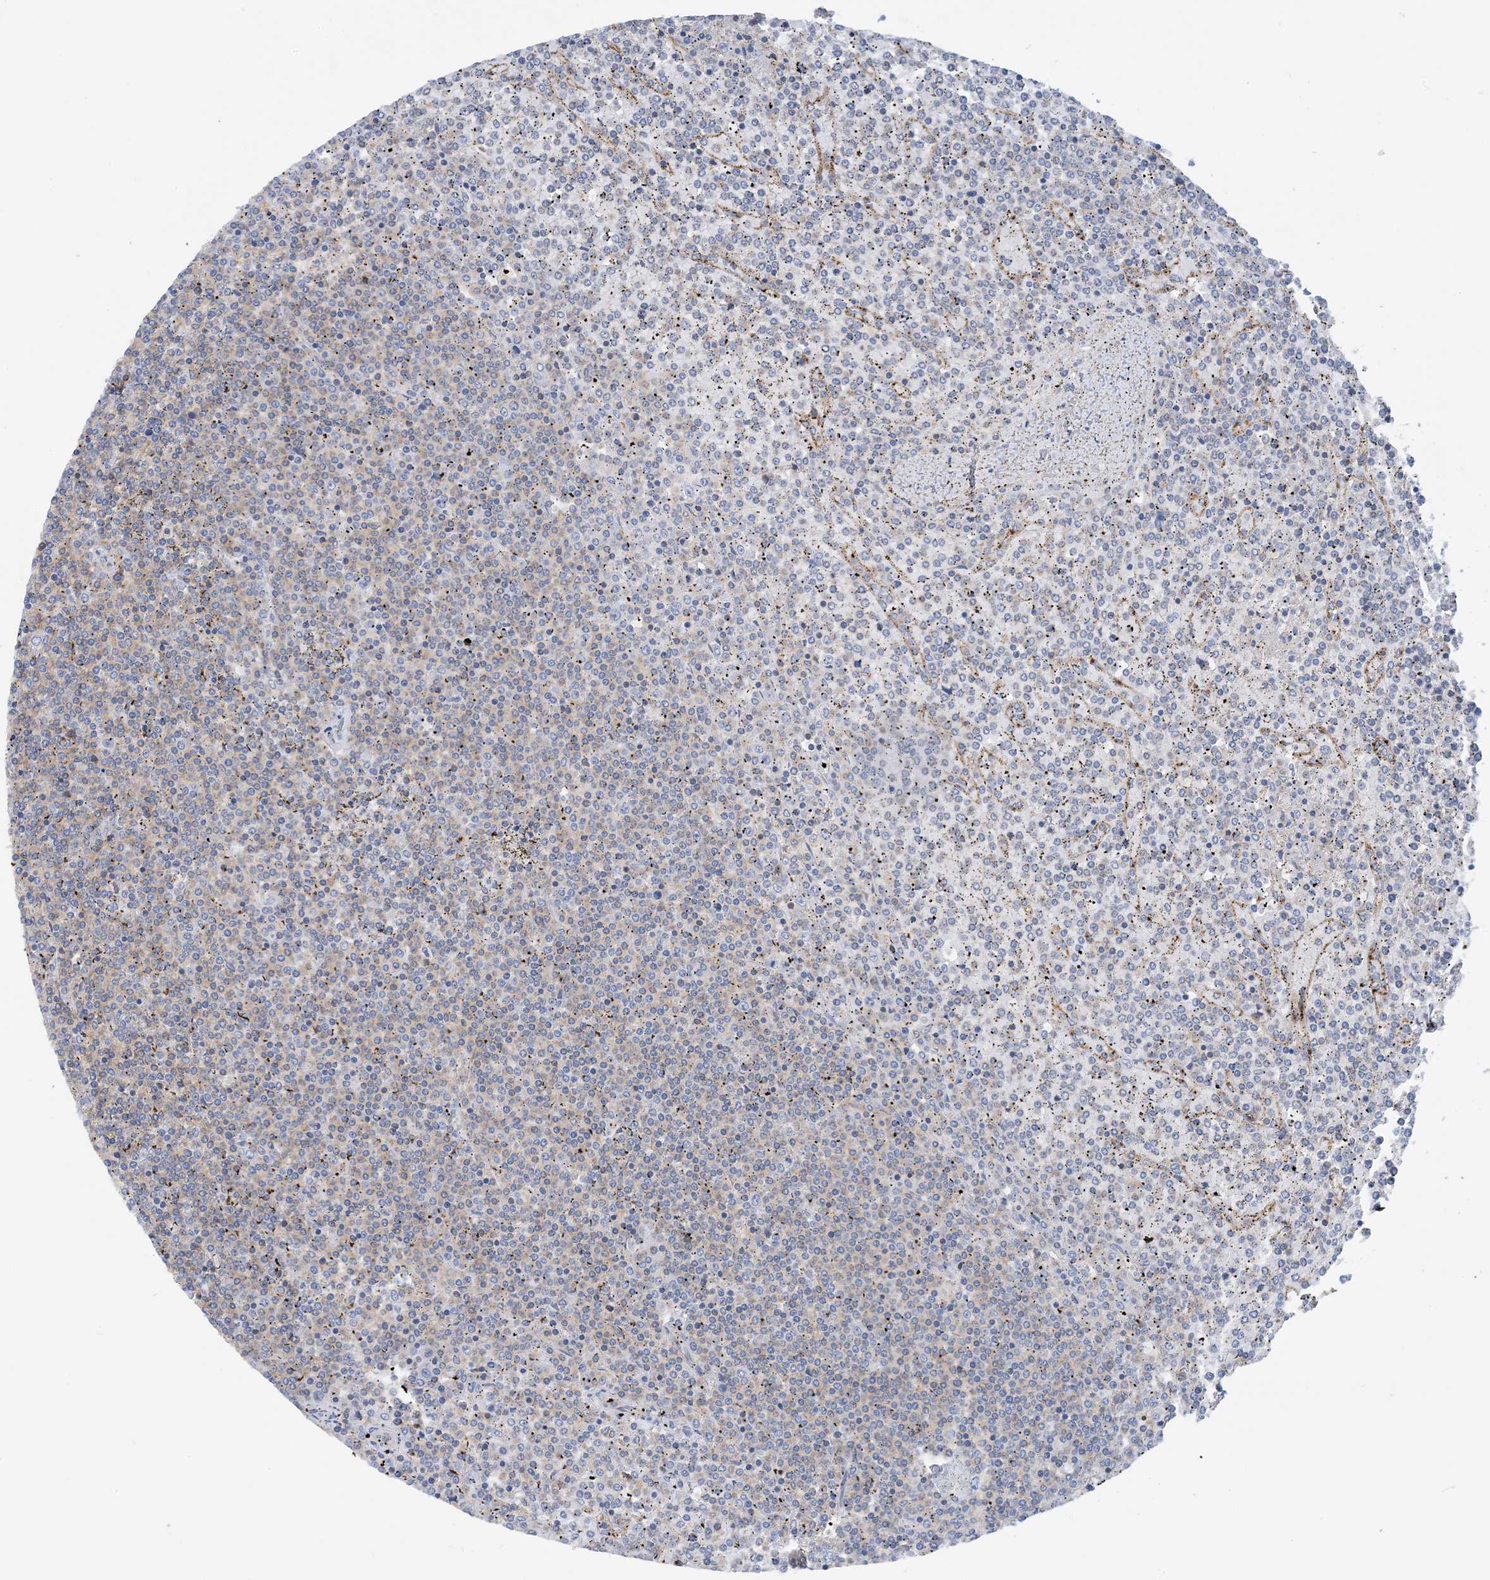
{"staining": {"intensity": "negative", "quantity": "none", "location": "none"}, "tissue": "lymphoma", "cell_type": "Tumor cells", "image_type": "cancer", "snomed": [{"axis": "morphology", "description": "Malignant lymphoma, non-Hodgkin's type, Low grade"}, {"axis": "topography", "description": "Spleen"}], "caption": "High power microscopy micrograph of an IHC histopathology image of lymphoma, revealing no significant positivity in tumor cells.", "gene": "CALHM5", "patient": {"sex": "female", "age": 19}}